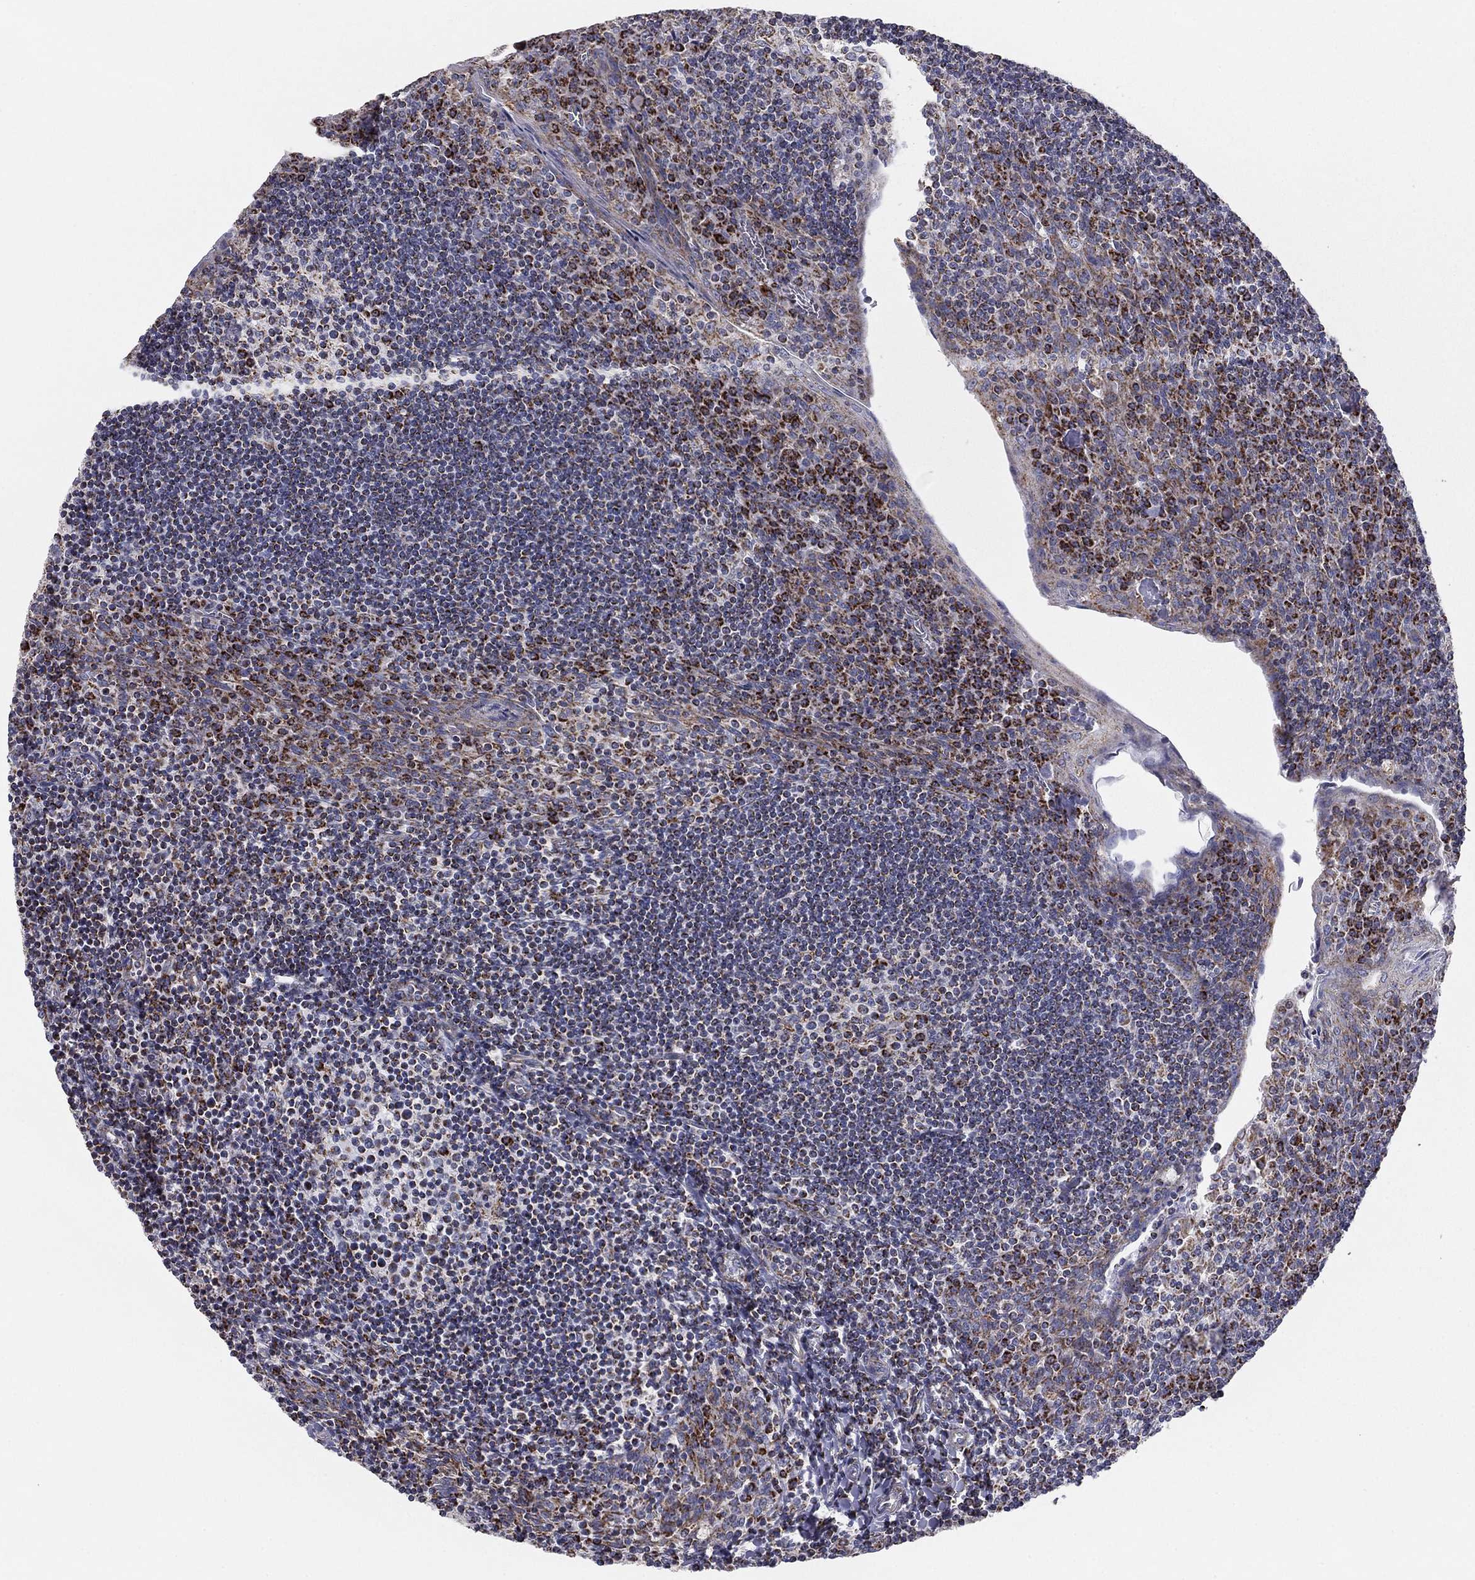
{"staining": {"intensity": "strong", "quantity": "<25%", "location": "cytoplasmic/membranous"}, "tissue": "tonsil", "cell_type": "Germinal center cells", "image_type": "normal", "snomed": [{"axis": "morphology", "description": "Normal tissue, NOS"}, {"axis": "topography", "description": "Tonsil"}], "caption": "DAB (3,3'-diaminobenzidine) immunohistochemical staining of normal human tonsil displays strong cytoplasmic/membranous protein staining in approximately <25% of germinal center cells.", "gene": "NDUFV1", "patient": {"sex": "female", "age": 12}}